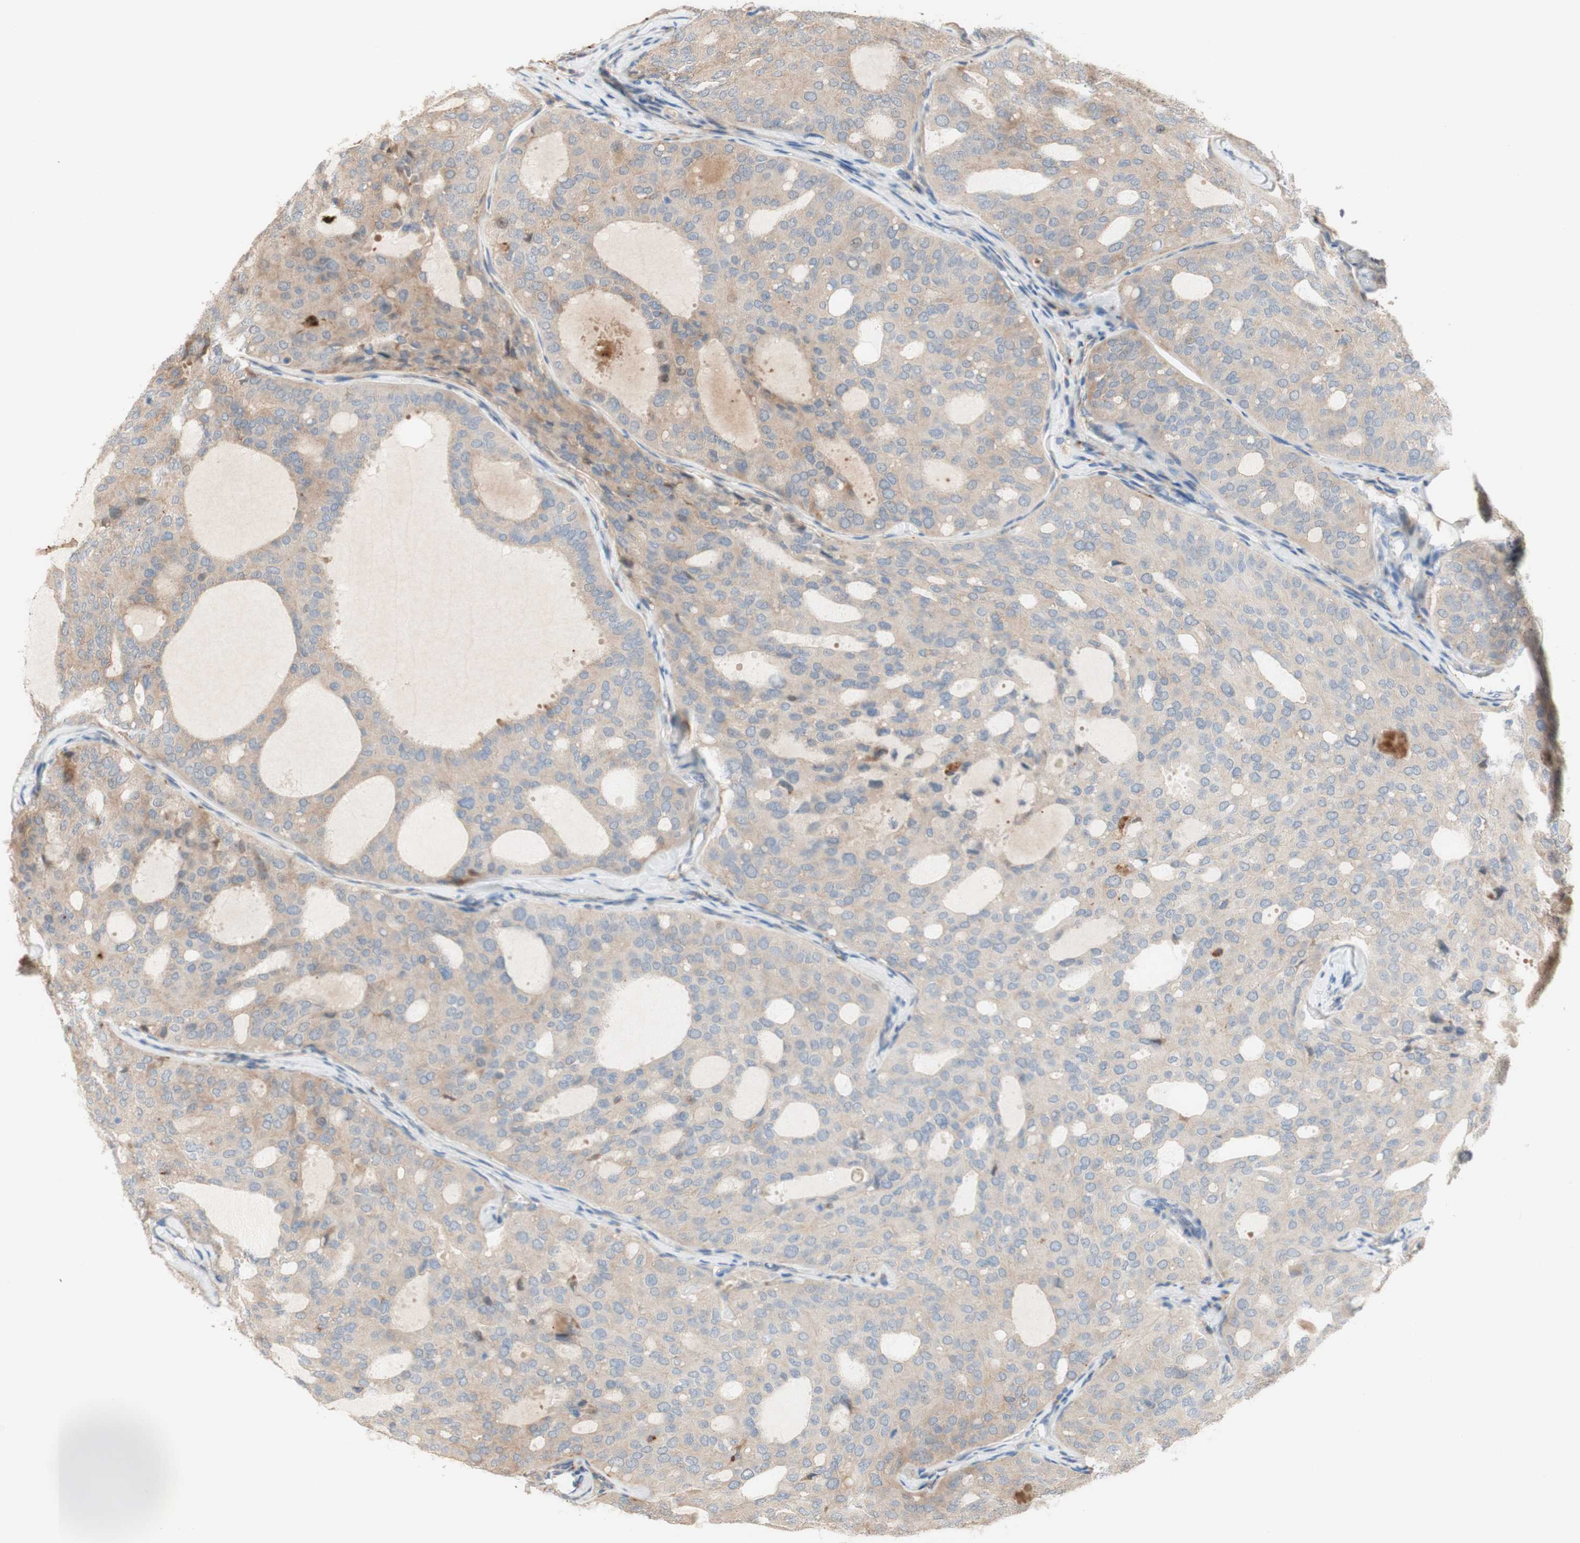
{"staining": {"intensity": "weak", "quantity": ">75%", "location": "cytoplasmic/membranous"}, "tissue": "thyroid cancer", "cell_type": "Tumor cells", "image_type": "cancer", "snomed": [{"axis": "morphology", "description": "Follicular adenoma carcinoma, NOS"}, {"axis": "topography", "description": "Thyroid gland"}], "caption": "Thyroid cancer (follicular adenoma carcinoma) stained with DAB (3,3'-diaminobenzidine) immunohistochemistry demonstrates low levels of weak cytoplasmic/membranous staining in about >75% of tumor cells. (Brightfield microscopy of DAB IHC at high magnification).", "gene": "PTPN21", "patient": {"sex": "male", "age": 75}}